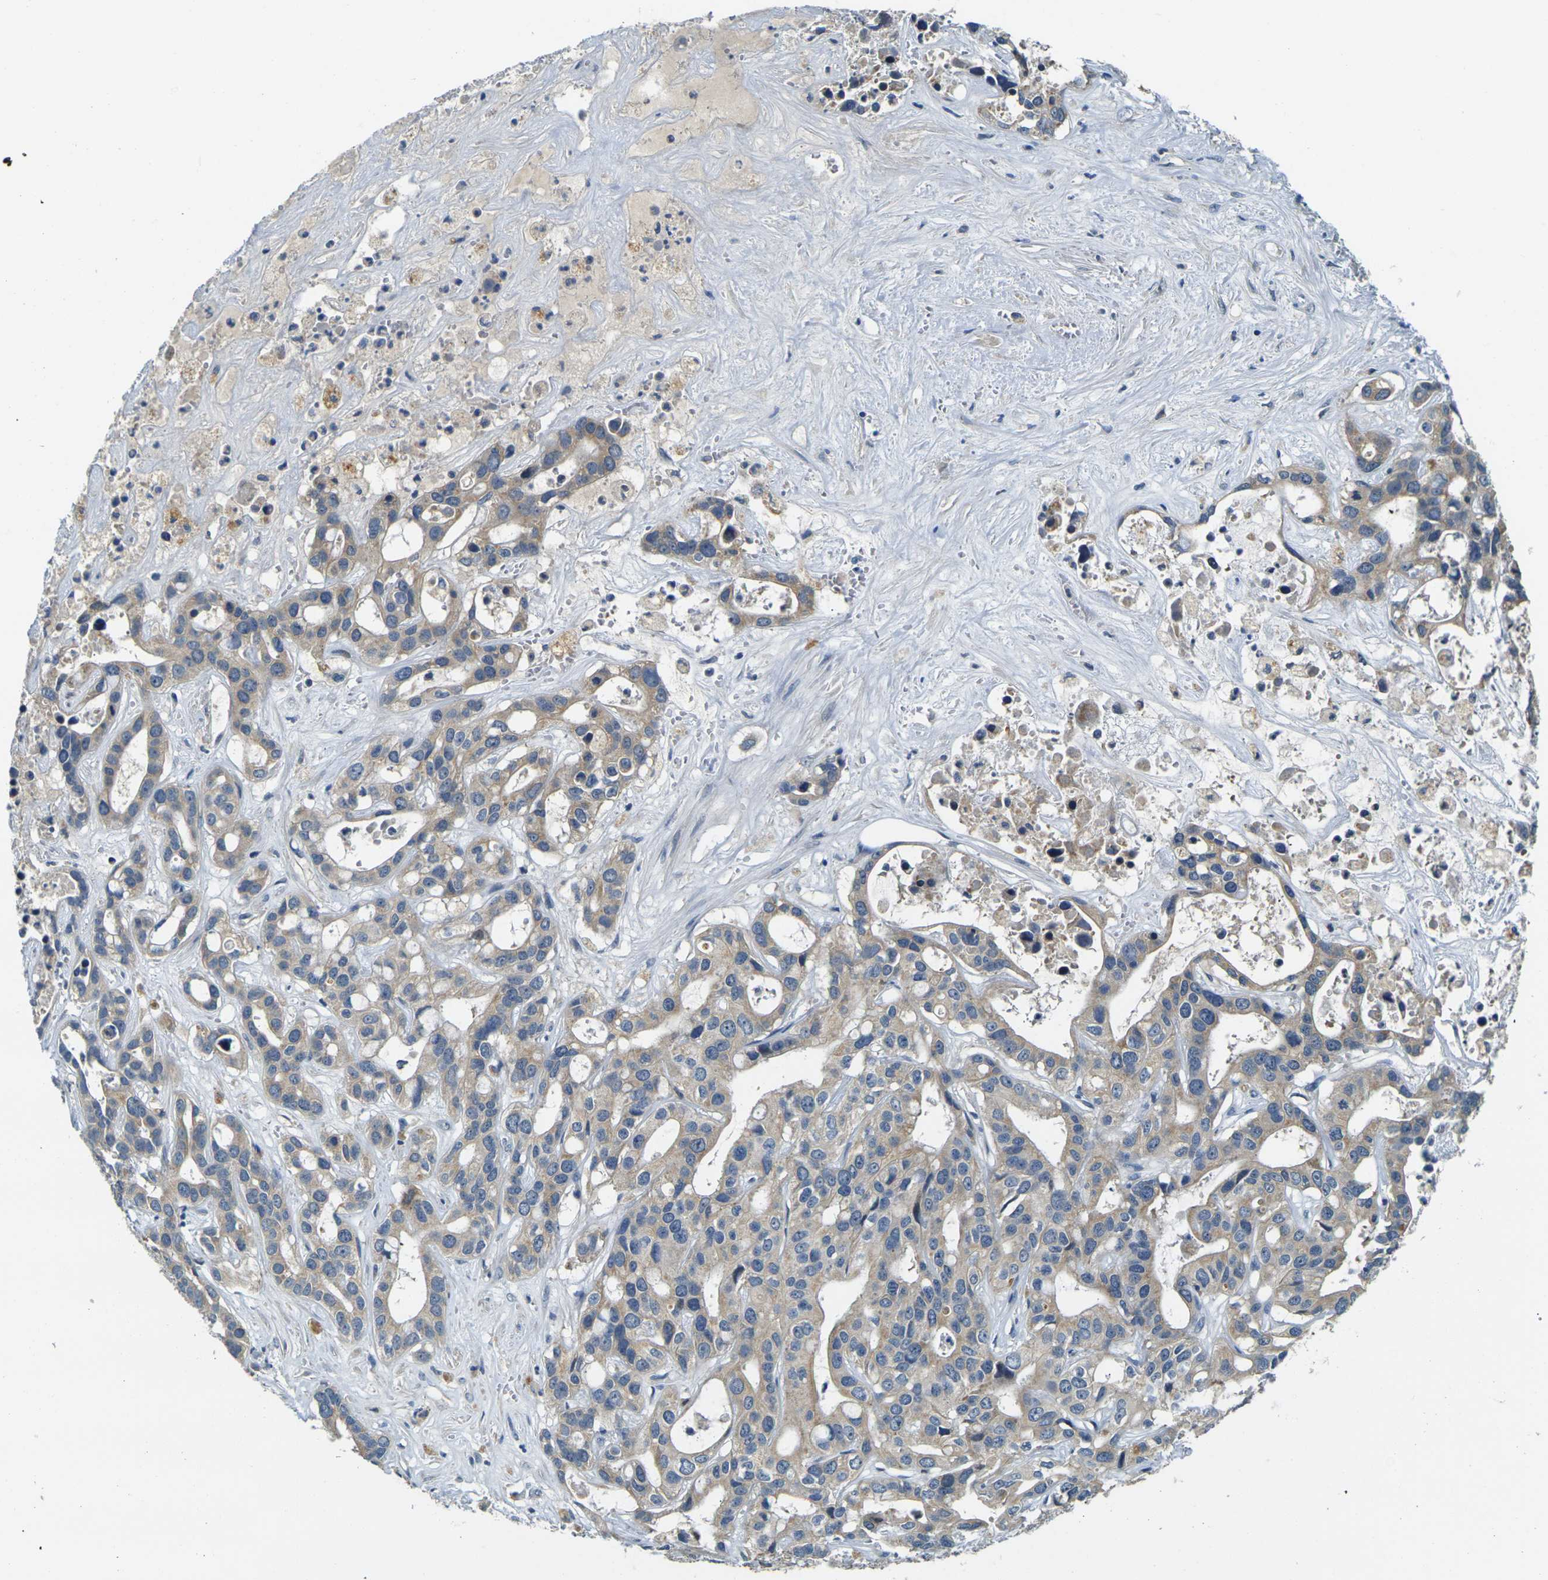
{"staining": {"intensity": "weak", "quantity": ">75%", "location": "cytoplasmic/membranous"}, "tissue": "liver cancer", "cell_type": "Tumor cells", "image_type": "cancer", "snomed": [{"axis": "morphology", "description": "Cholangiocarcinoma"}, {"axis": "topography", "description": "Liver"}], "caption": "There is low levels of weak cytoplasmic/membranous staining in tumor cells of liver cancer (cholangiocarcinoma), as demonstrated by immunohistochemical staining (brown color).", "gene": "SHISAL2B", "patient": {"sex": "female", "age": 65}}